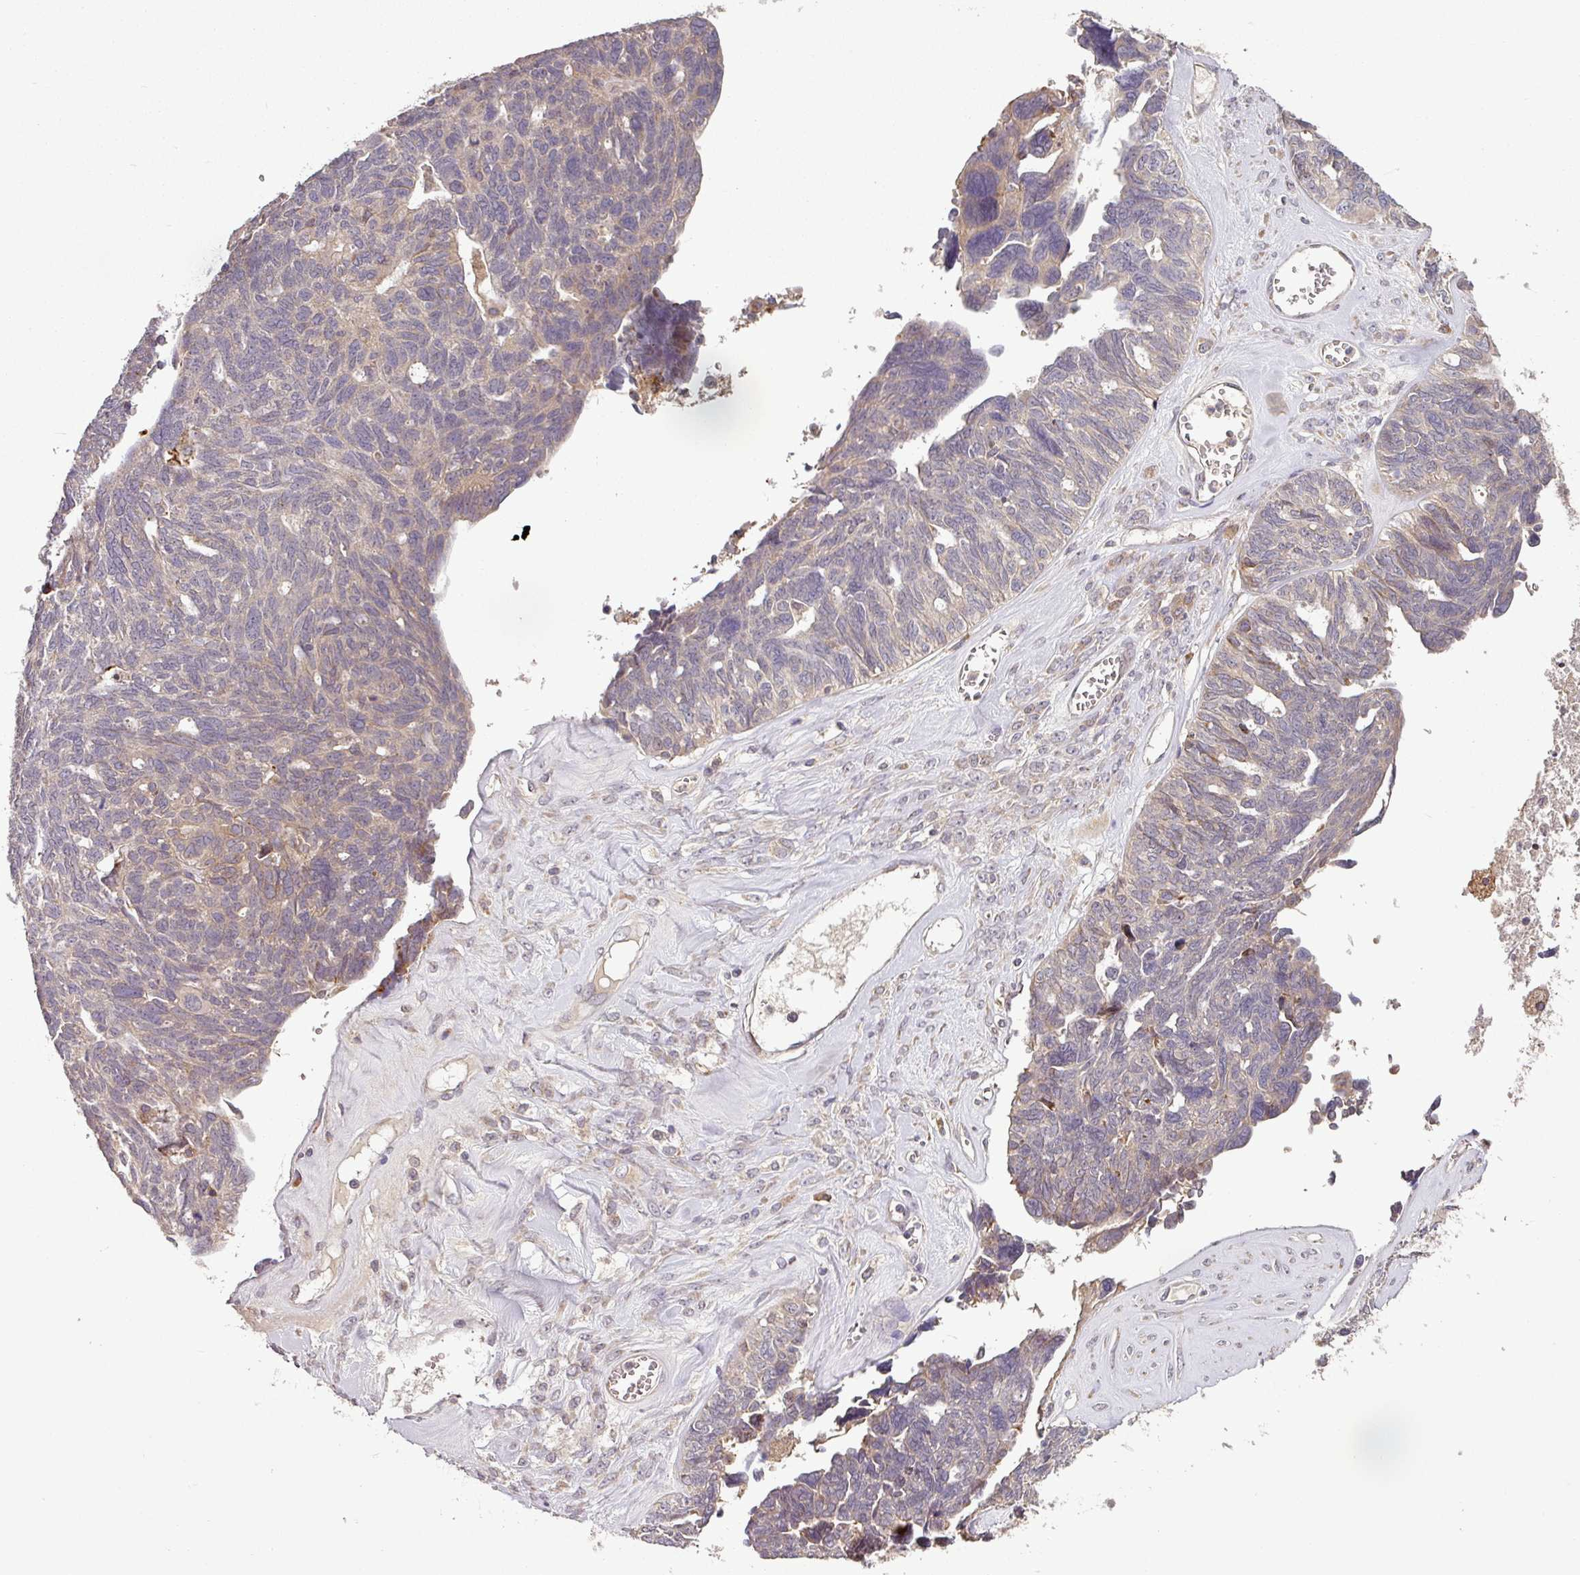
{"staining": {"intensity": "moderate", "quantity": "<25%", "location": "cytoplasmic/membranous"}, "tissue": "ovarian cancer", "cell_type": "Tumor cells", "image_type": "cancer", "snomed": [{"axis": "morphology", "description": "Cystadenocarcinoma, serous, NOS"}, {"axis": "topography", "description": "Ovary"}], "caption": "This is an image of immunohistochemistry staining of serous cystadenocarcinoma (ovarian), which shows moderate positivity in the cytoplasmic/membranous of tumor cells.", "gene": "SPCS3", "patient": {"sex": "female", "age": 79}}